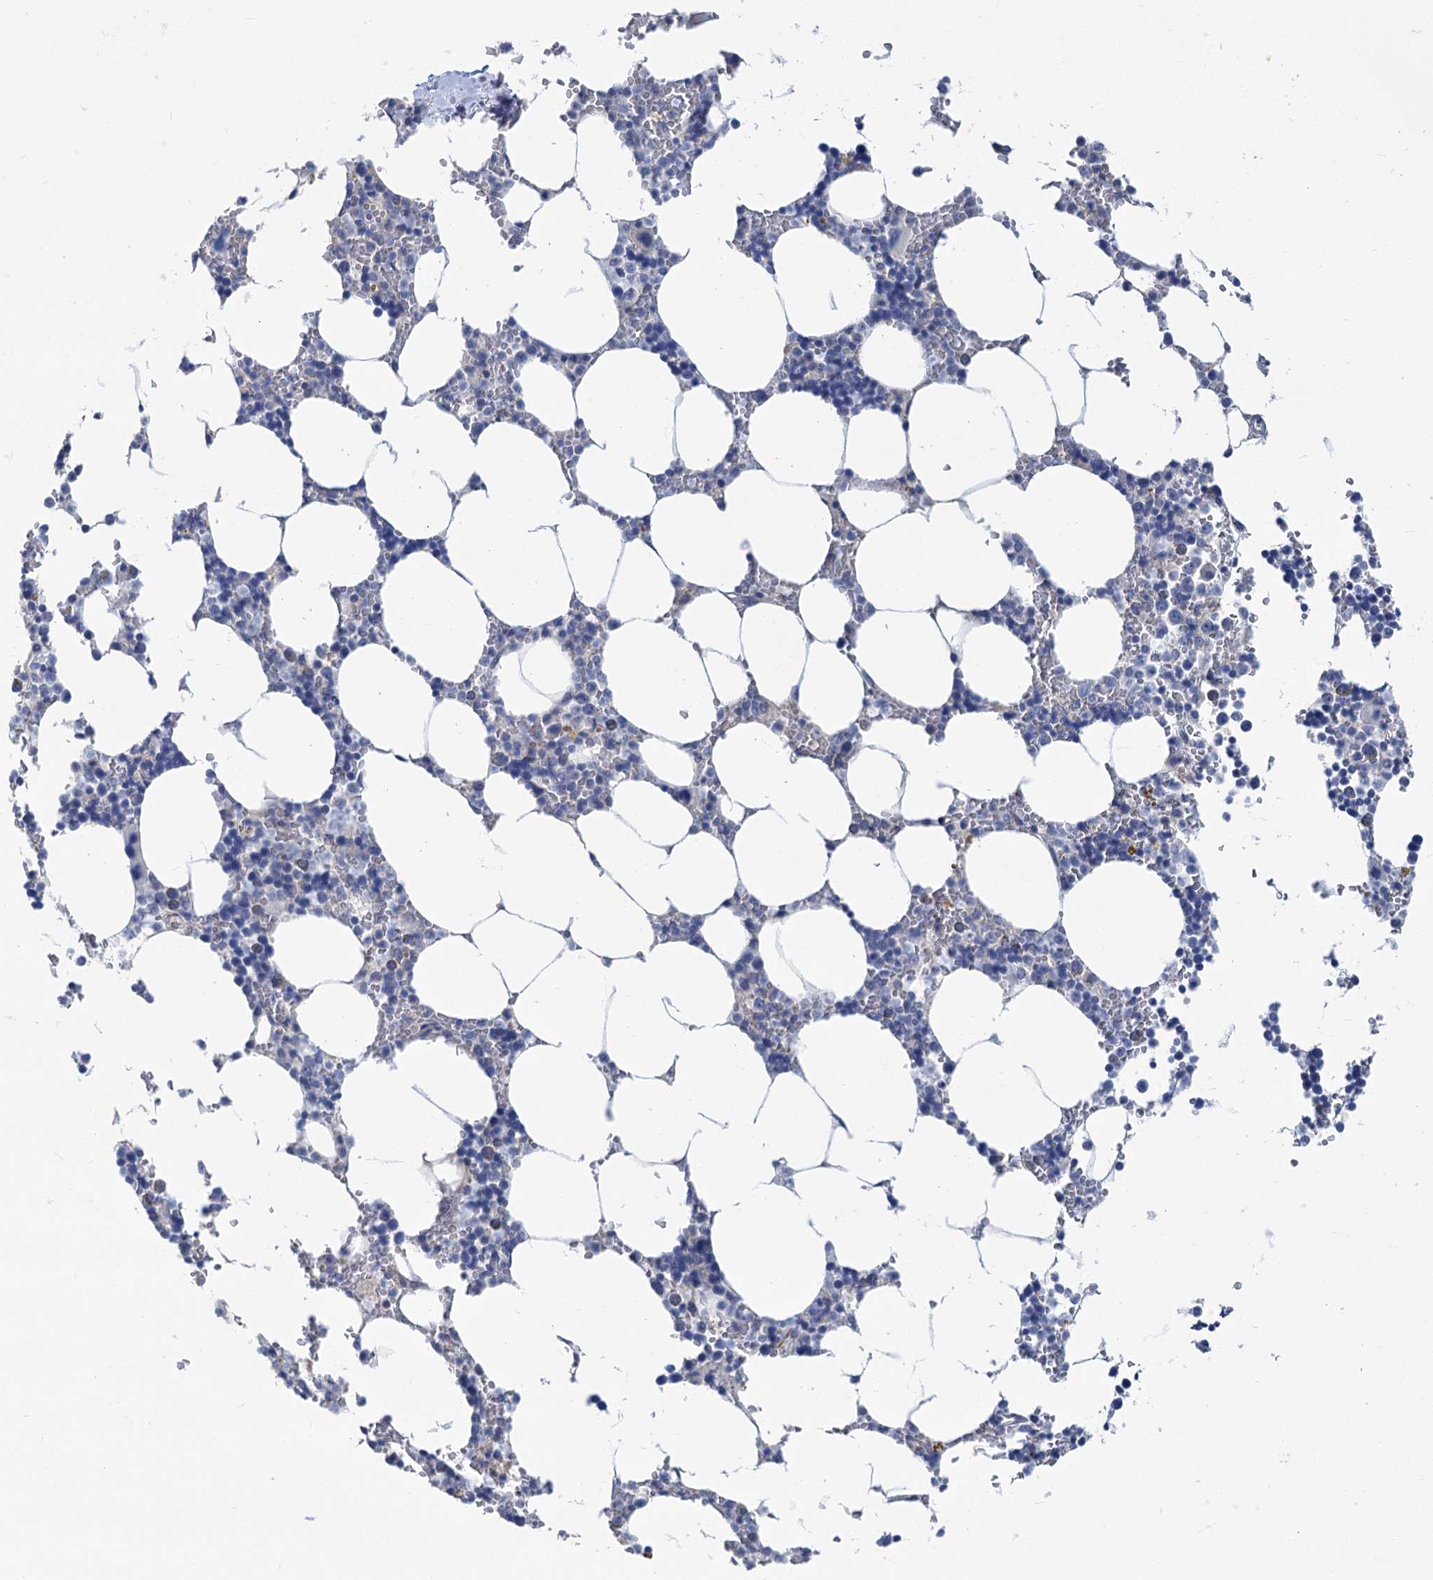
{"staining": {"intensity": "negative", "quantity": "none", "location": "none"}, "tissue": "bone marrow", "cell_type": "Hematopoietic cells", "image_type": "normal", "snomed": [{"axis": "morphology", "description": "Normal tissue, NOS"}, {"axis": "topography", "description": "Bone marrow"}], "caption": "Bone marrow was stained to show a protein in brown. There is no significant expression in hematopoietic cells. Nuclei are stained in blue.", "gene": "CHDH", "patient": {"sex": "male", "age": 70}}